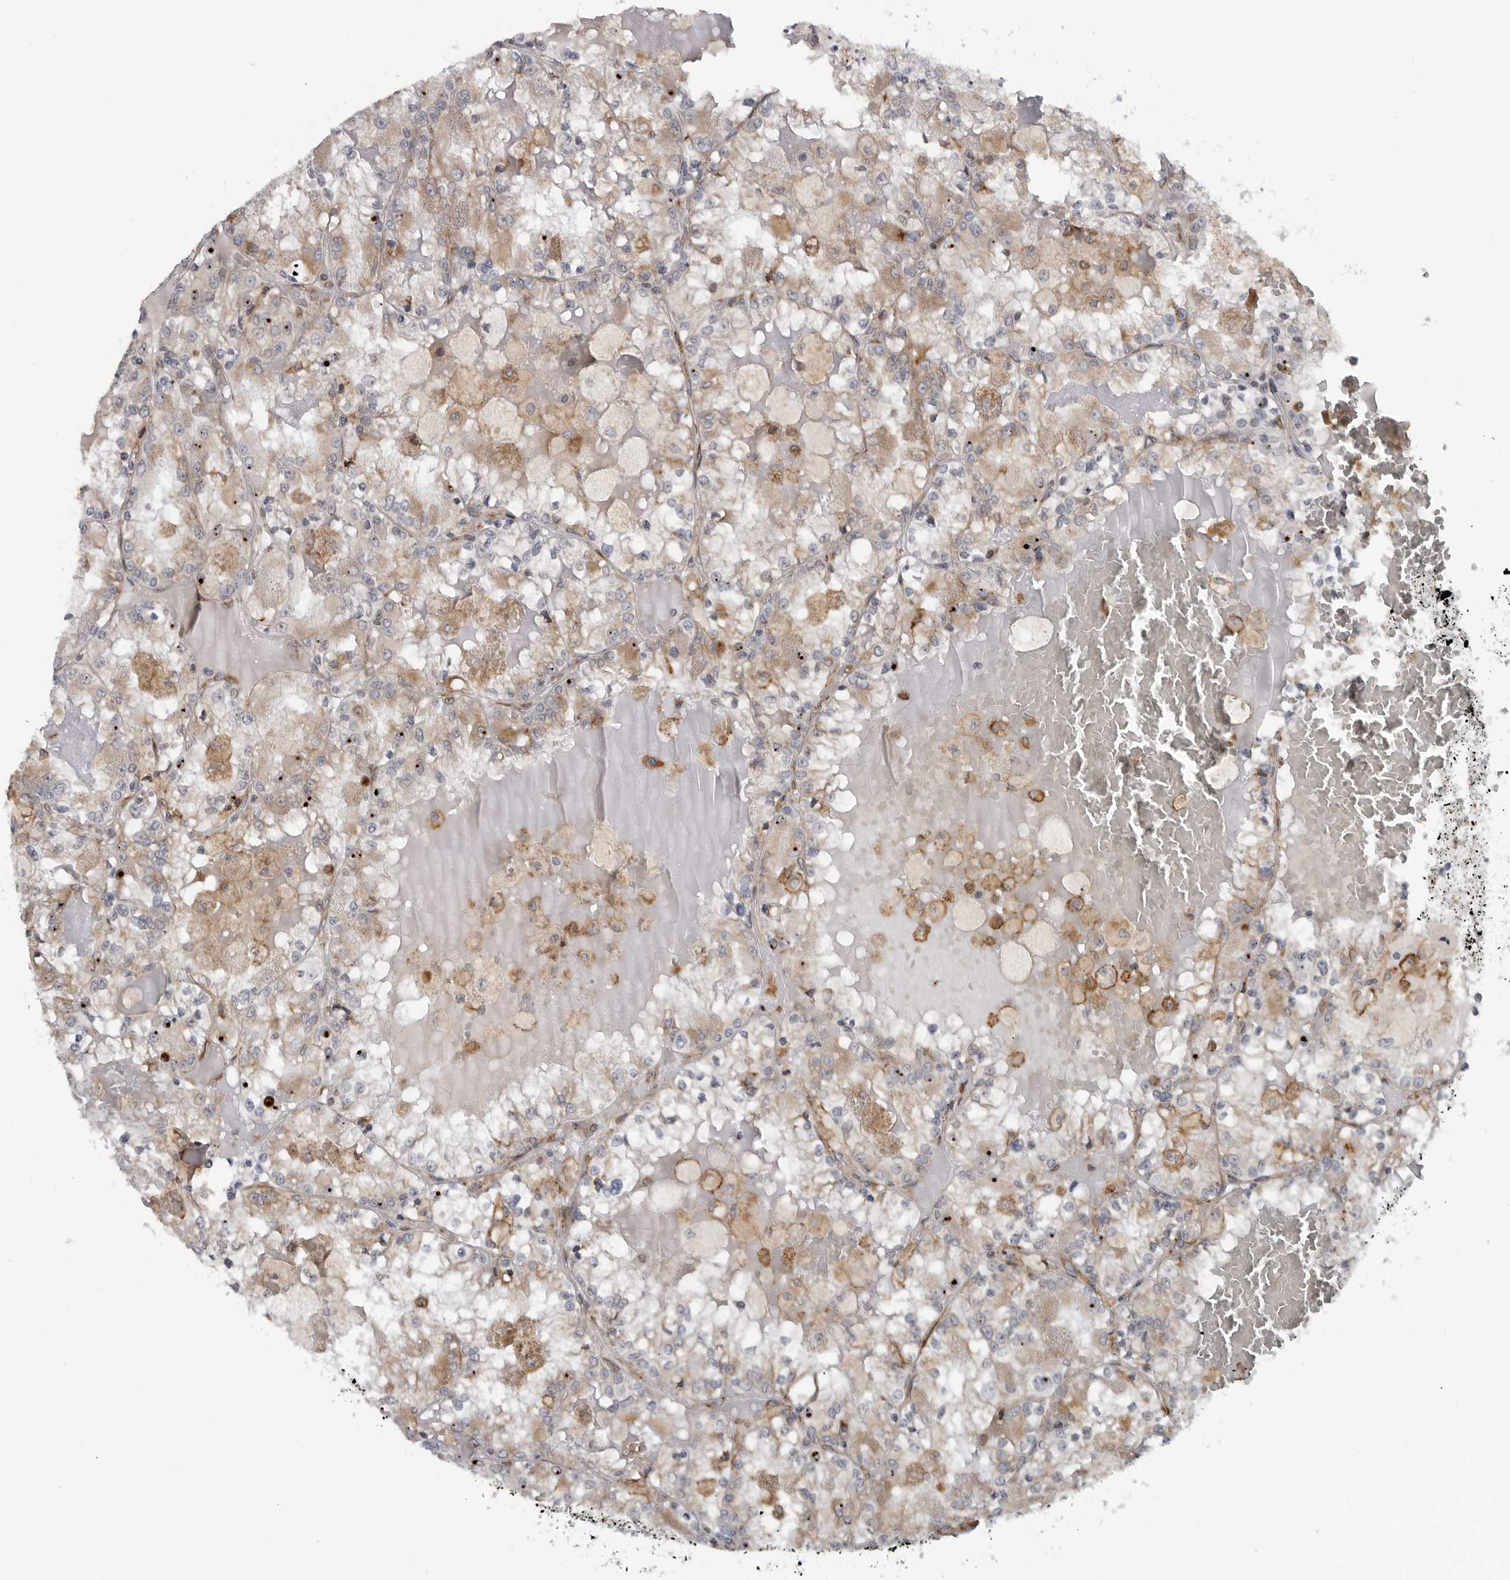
{"staining": {"intensity": "weak", "quantity": "<25%", "location": "cytoplasmic/membranous"}, "tissue": "renal cancer", "cell_type": "Tumor cells", "image_type": "cancer", "snomed": [{"axis": "morphology", "description": "Adenocarcinoma, NOS"}, {"axis": "topography", "description": "Kidney"}], "caption": "Micrograph shows no protein staining in tumor cells of renal cancer tissue.", "gene": "ALPK2", "patient": {"sex": "female", "age": 56}}